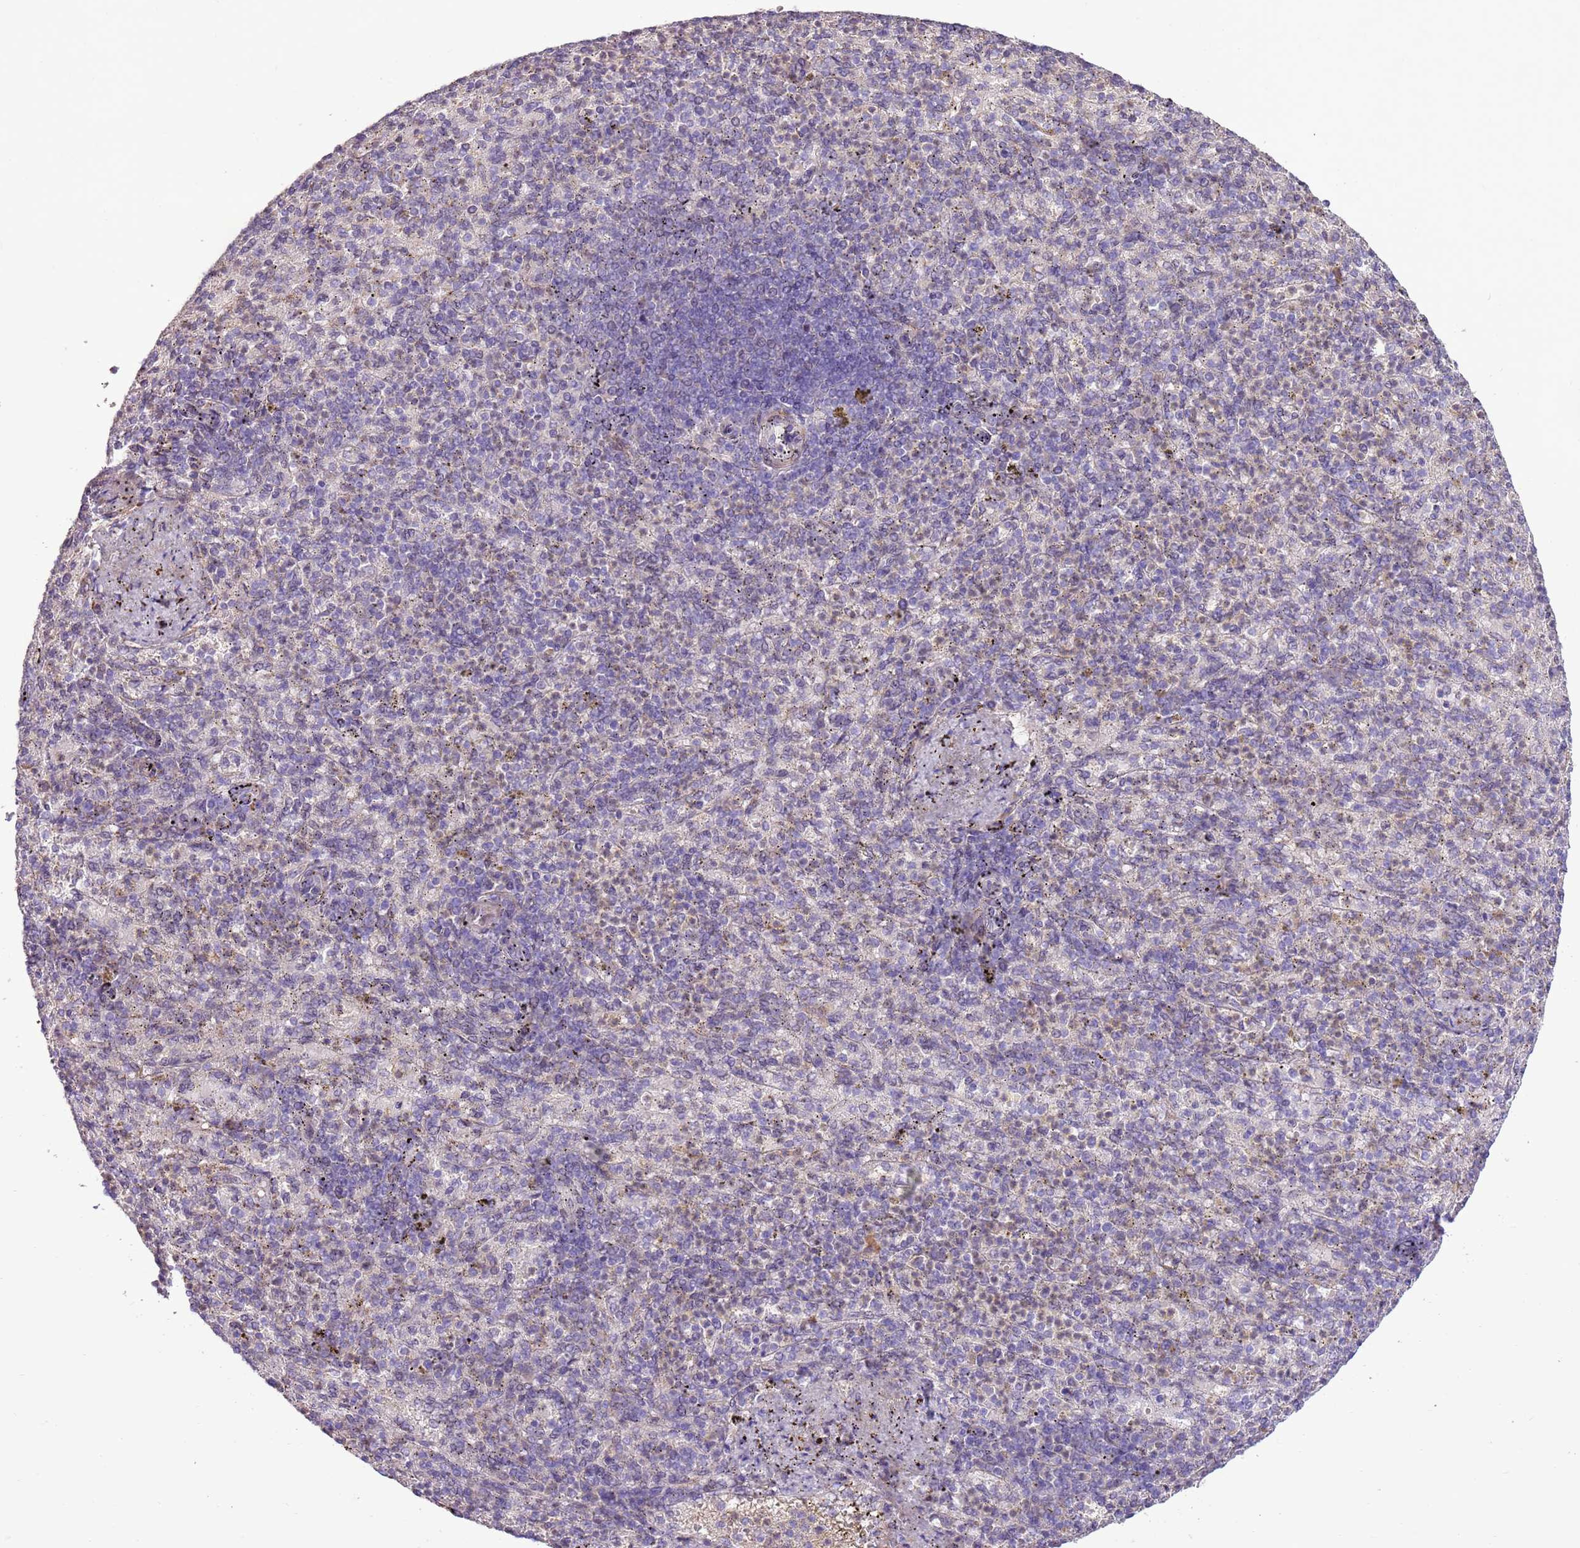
{"staining": {"intensity": "negative", "quantity": "none", "location": "none"}, "tissue": "spleen", "cell_type": "Cells in red pulp", "image_type": "normal", "snomed": [{"axis": "morphology", "description": "Normal tissue, NOS"}, {"axis": "topography", "description": "Spleen"}], "caption": "This is a histopathology image of IHC staining of normal spleen, which shows no expression in cells in red pulp.", "gene": "LGI4", "patient": {"sex": "female", "age": 74}}